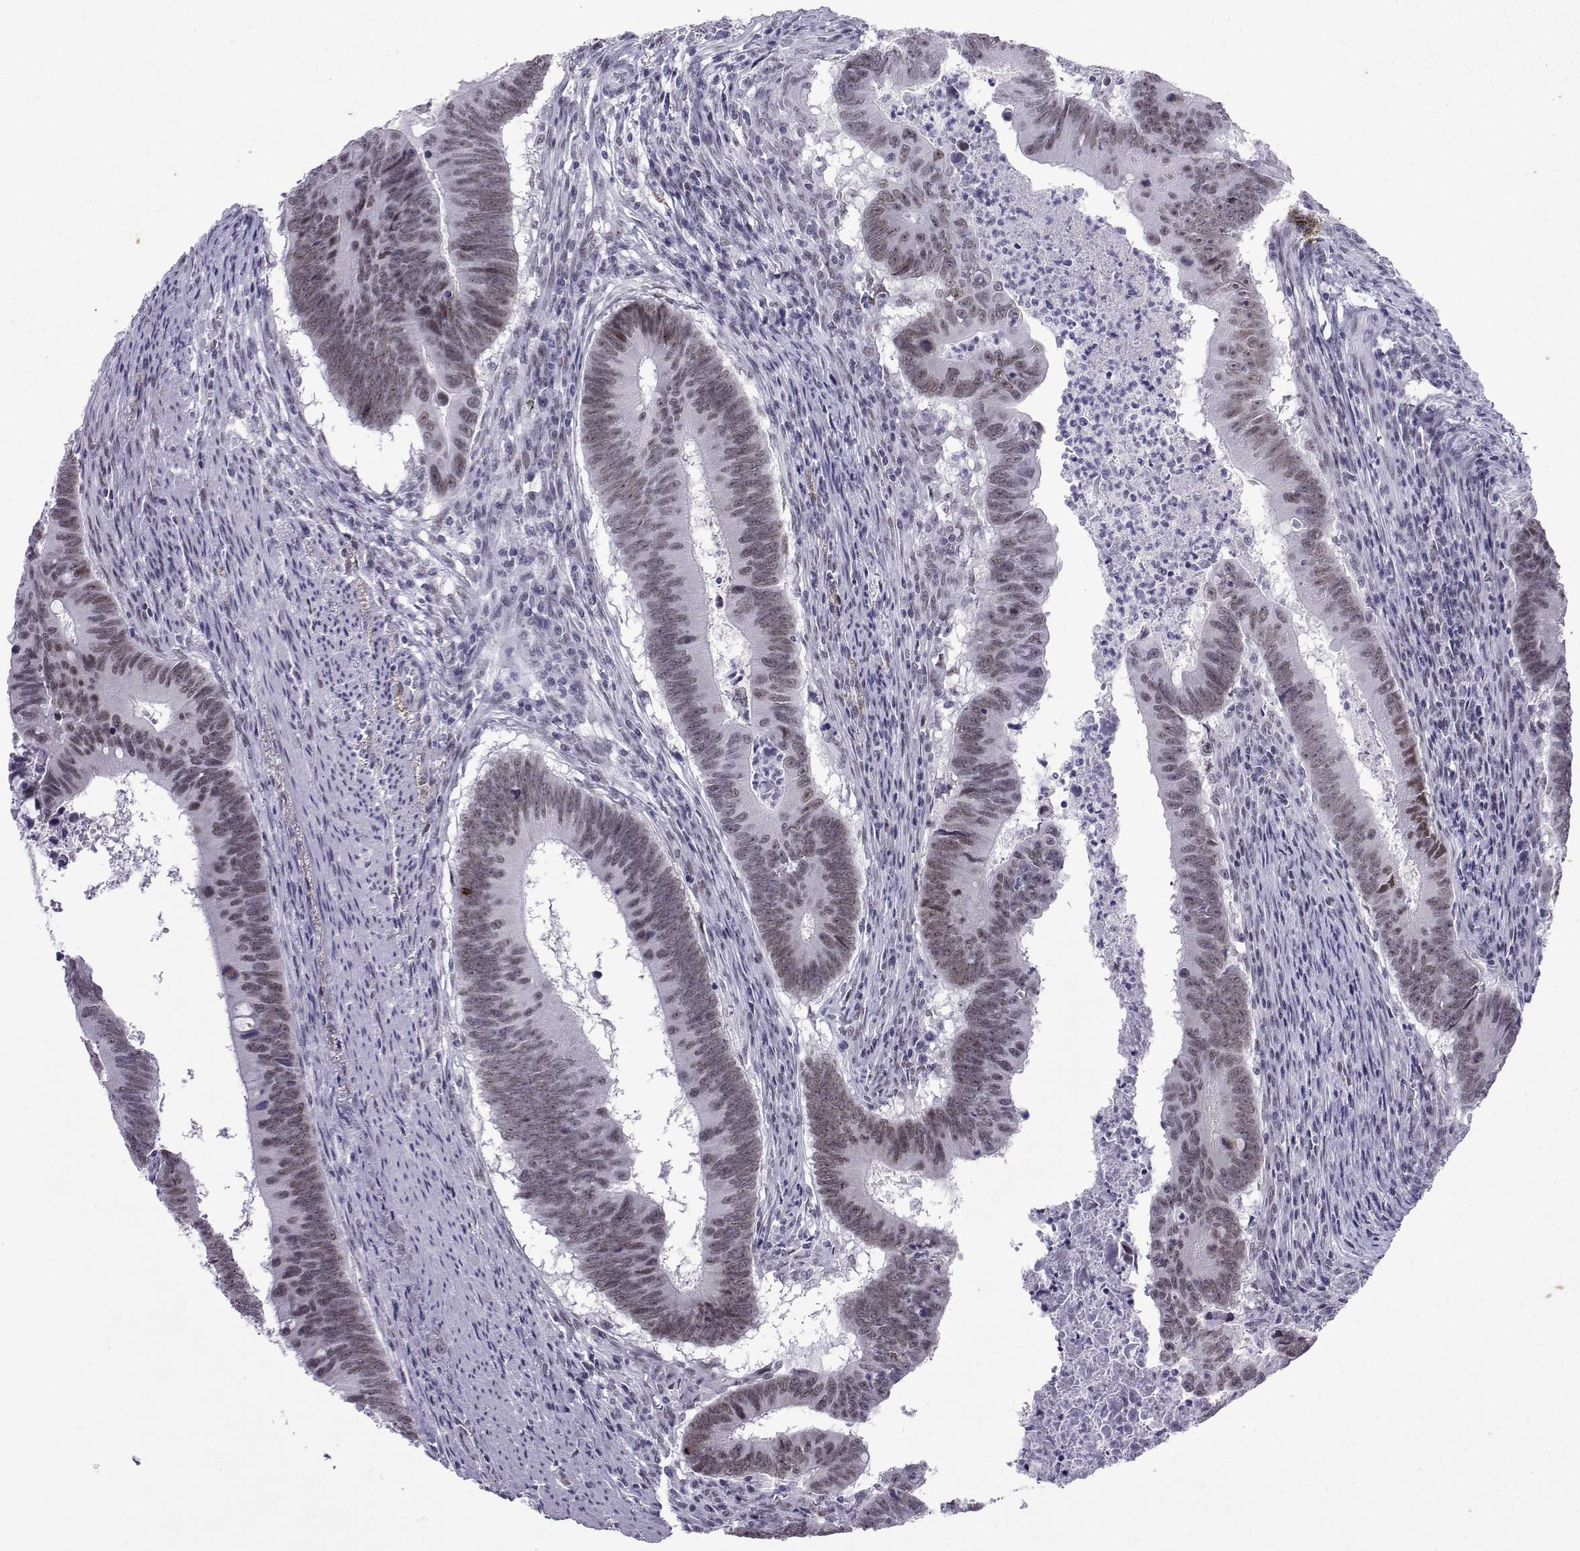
{"staining": {"intensity": "weak", "quantity": "<25%", "location": "nuclear"}, "tissue": "colorectal cancer", "cell_type": "Tumor cells", "image_type": "cancer", "snomed": [{"axis": "morphology", "description": "Adenocarcinoma, NOS"}, {"axis": "topography", "description": "Colon"}], "caption": "An immunohistochemistry (IHC) histopathology image of adenocarcinoma (colorectal) is shown. There is no staining in tumor cells of adenocarcinoma (colorectal).", "gene": "LORICRIN", "patient": {"sex": "female", "age": 87}}